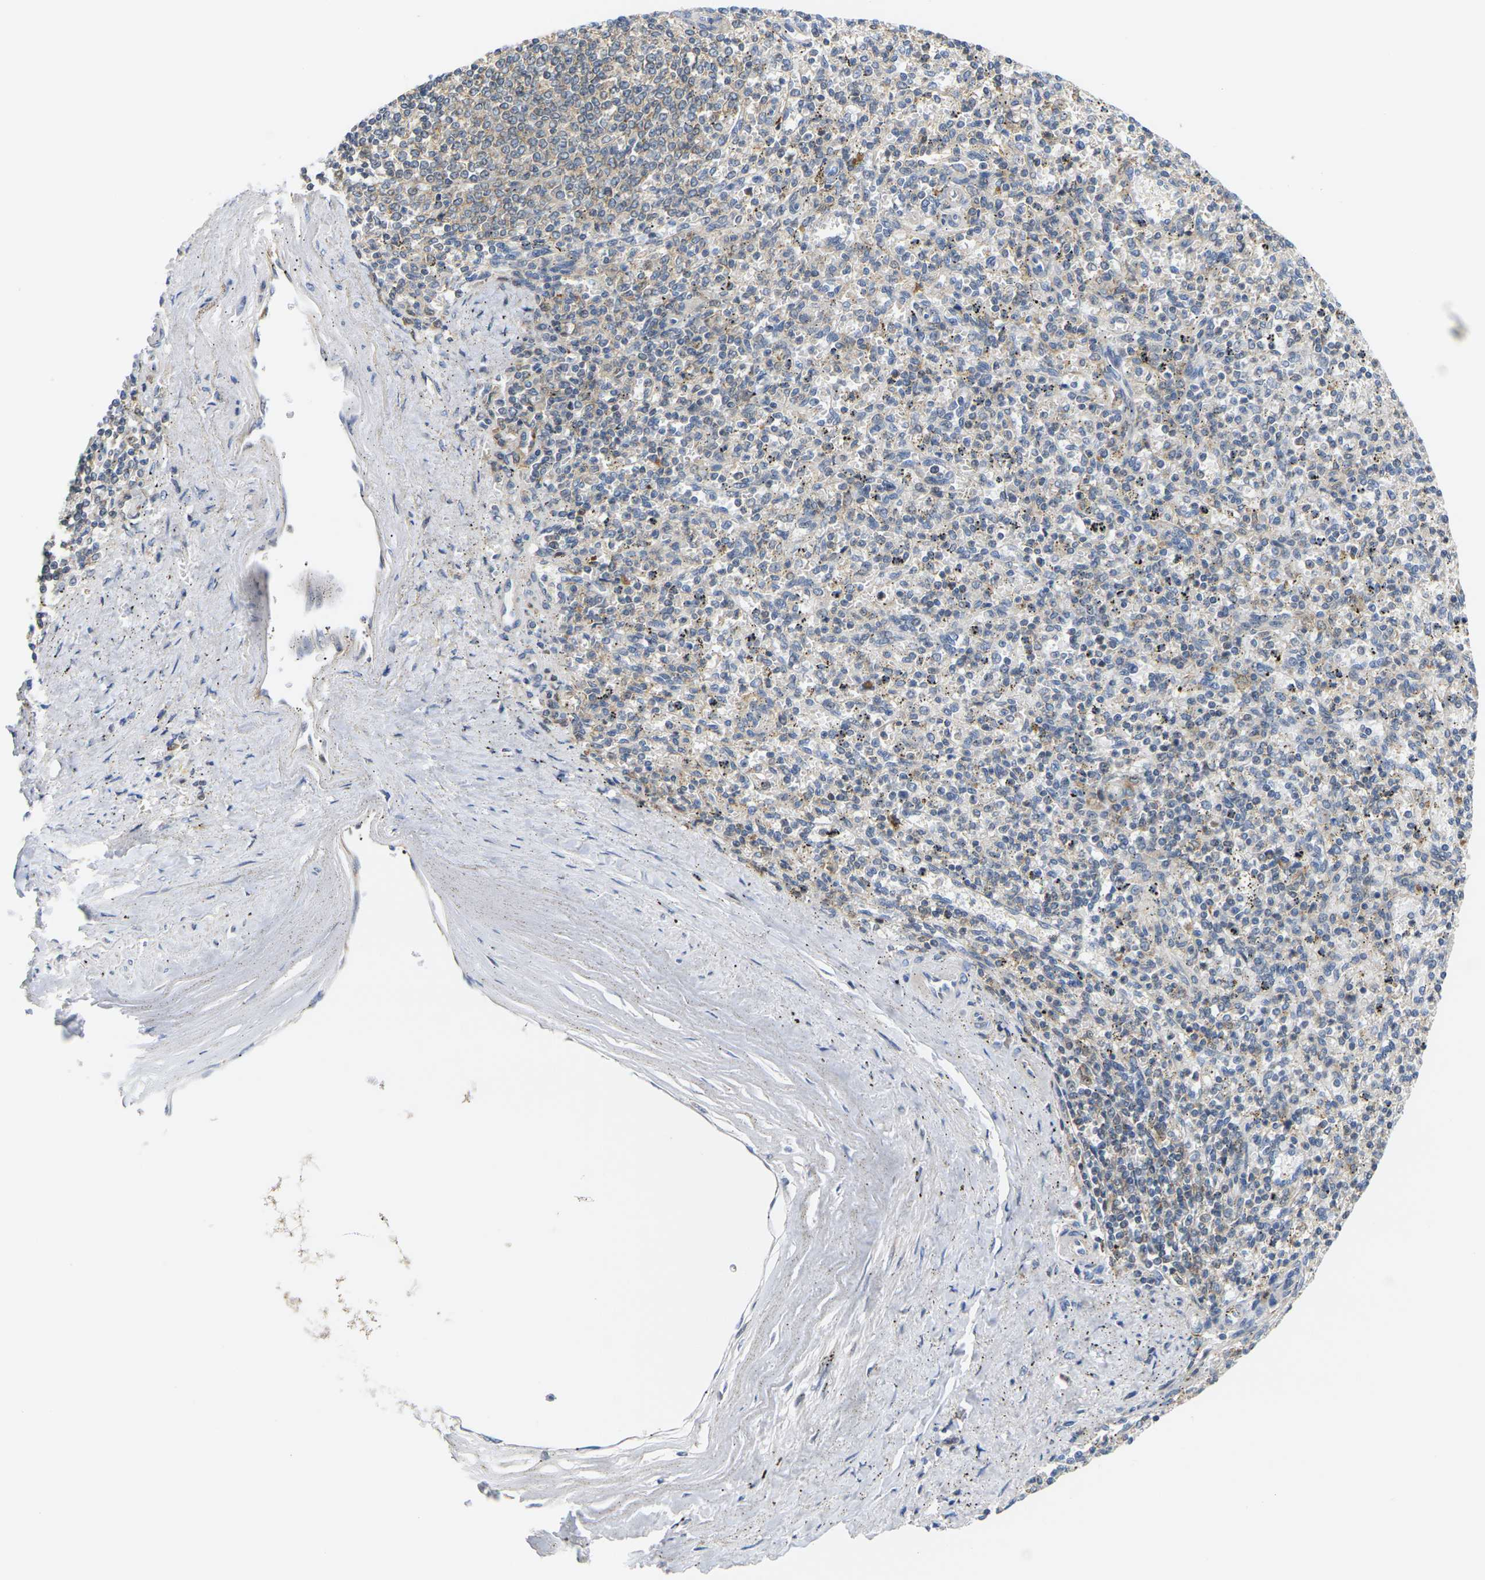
{"staining": {"intensity": "weak", "quantity": ">75%", "location": "cytoplasmic/membranous"}, "tissue": "spleen", "cell_type": "Cells in red pulp", "image_type": "normal", "snomed": [{"axis": "morphology", "description": "Normal tissue, NOS"}, {"axis": "topography", "description": "Spleen"}], "caption": "Cells in red pulp display low levels of weak cytoplasmic/membranous staining in approximately >75% of cells in unremarkable spleen.", "gene": "OTOF", "patient": {"sex": "male", "age": 72}}